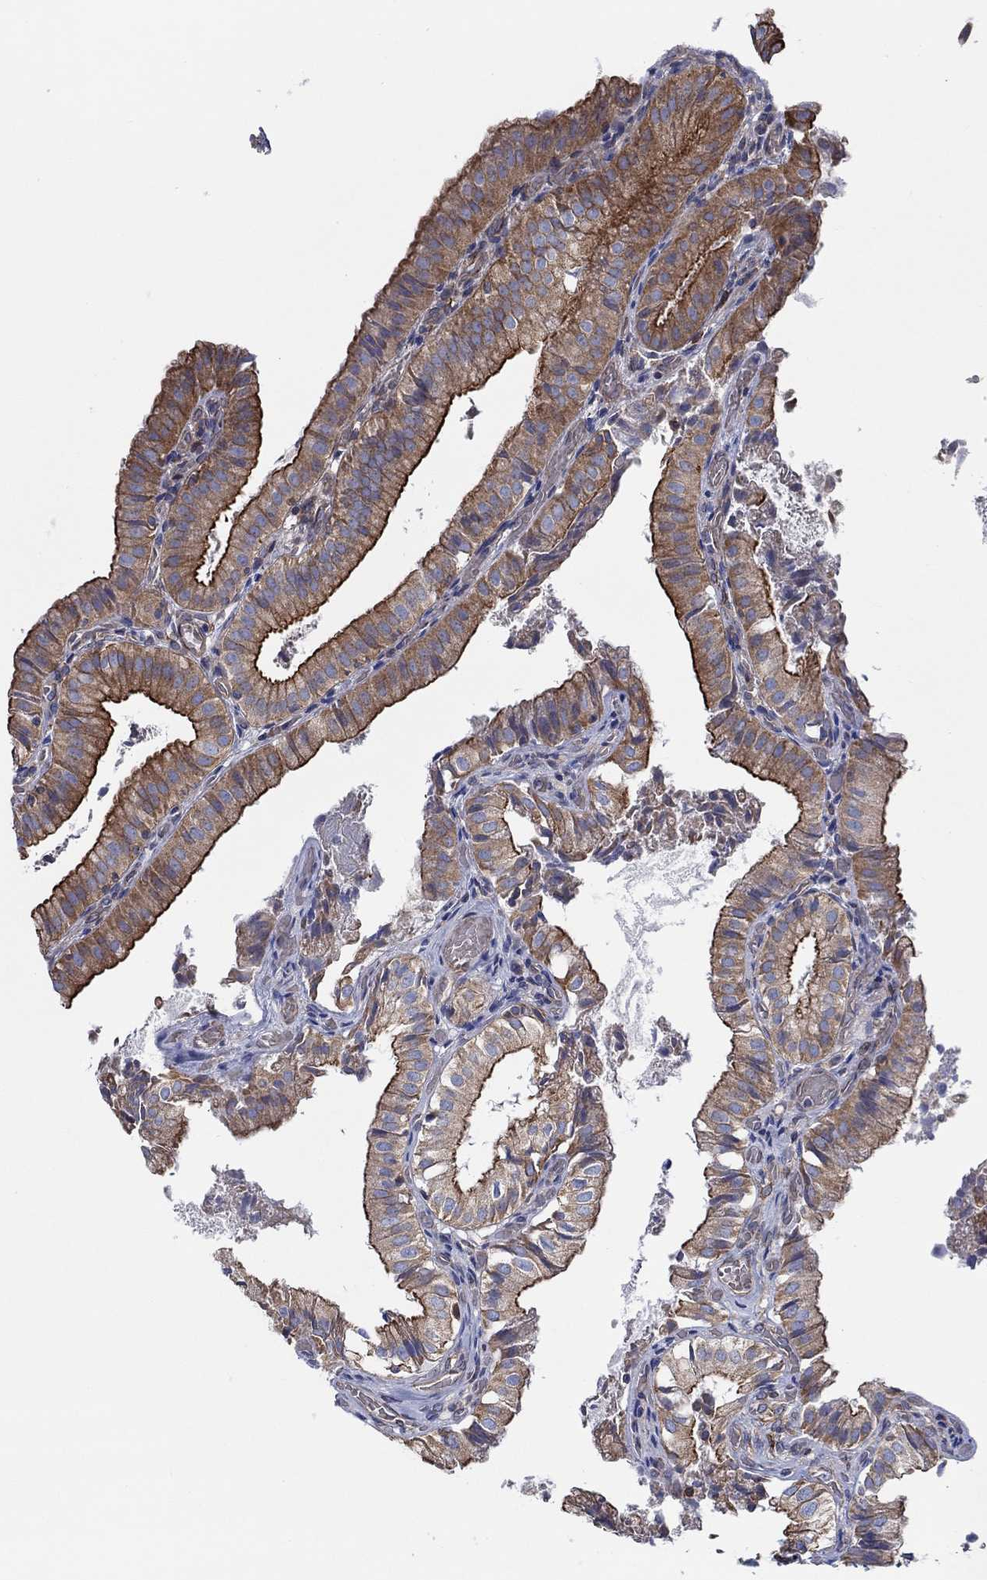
{"staining": {"intensity": "strong", "quantity": "25%-75%", "location": "cytoplasmic/membranous"}, "tissue": "gallbladder", "cell_type": "Glandular cells", "image_type": "normal", "snomed": [{"axis": "morphology", "description": "Normal tissue, NOS"}, {"axis": "topography", "description": "Gallbladder"}], "caption": "High-magnification brightfield microscopy of unremarkable gallbladder stained with DAB (brown) and counterstained with hematoxylin (blue). glandular cells exhibit strong cytoplasmic/membranous staining is identified in about25%-75% of cells.", "gene": "FMN1", "patient": {"sex": "female", "age": 47}}